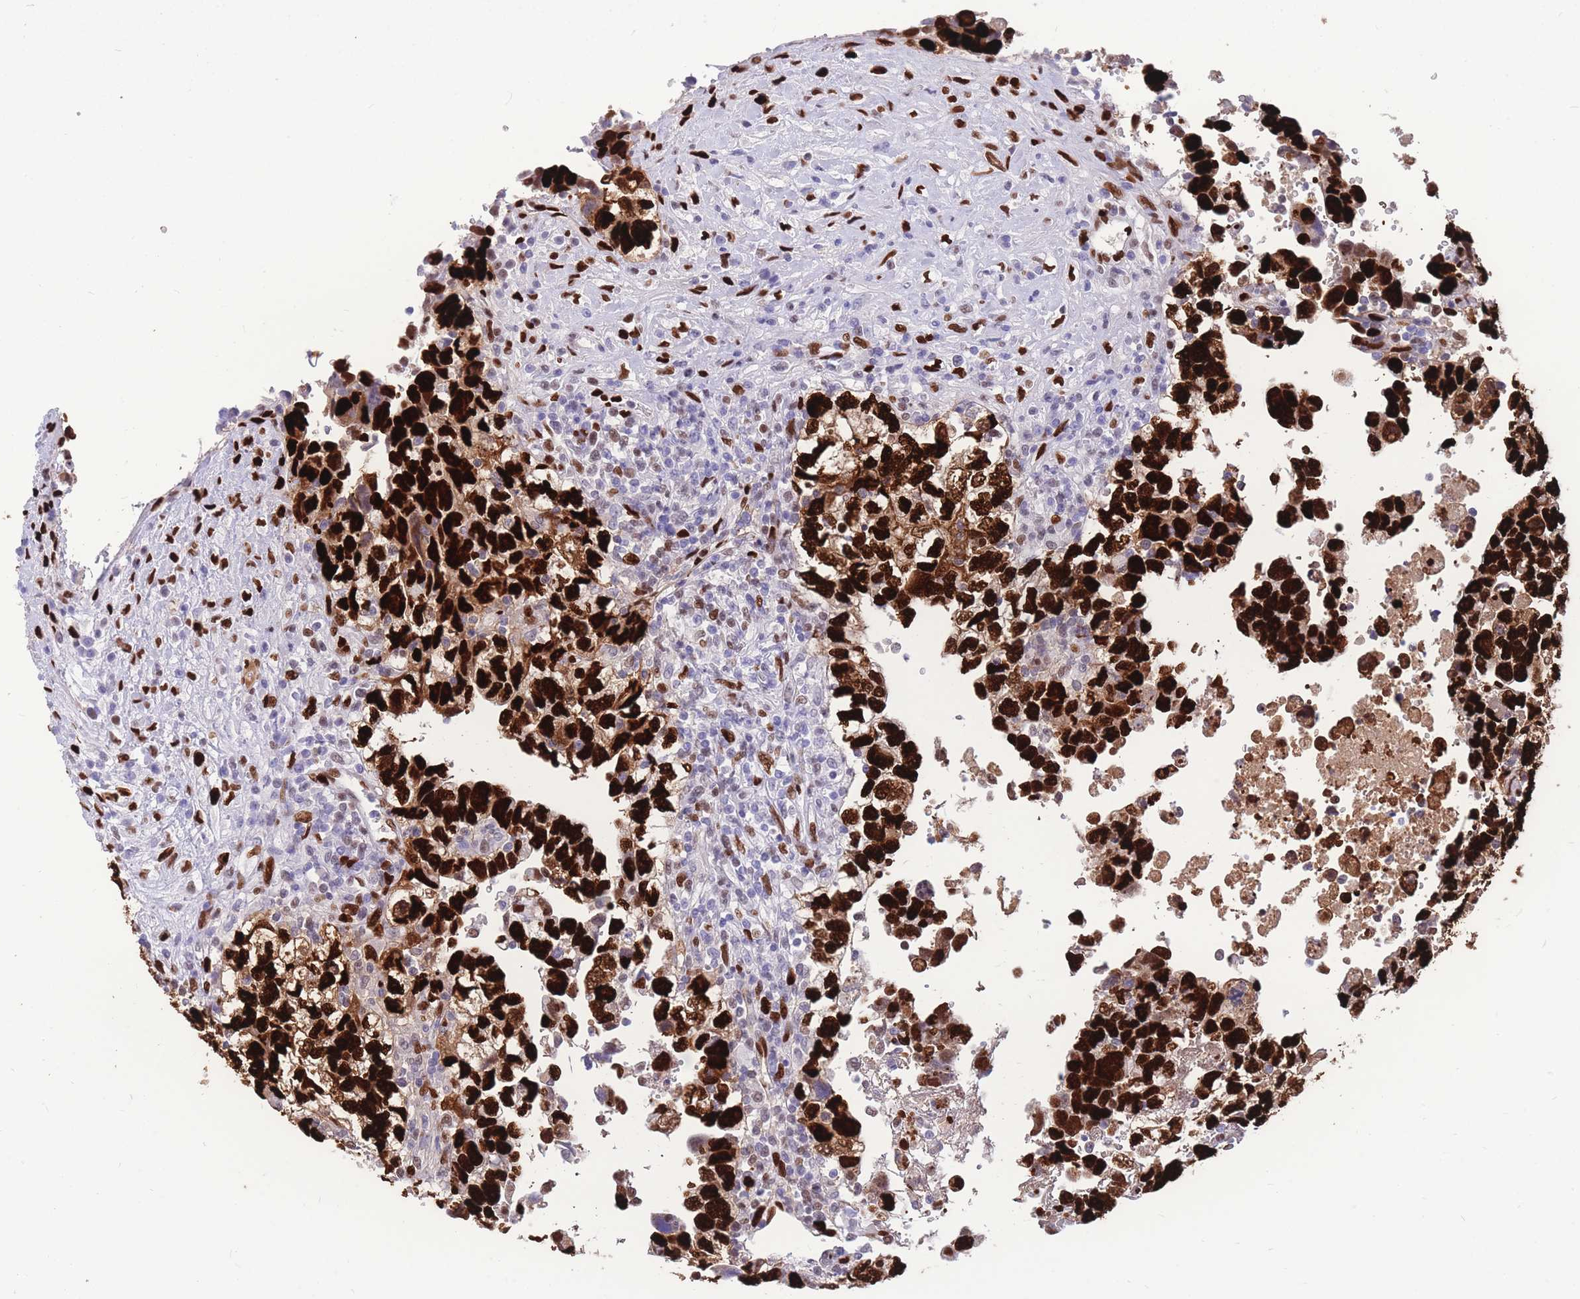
{"staining": {"intensity": "strong", "quantity": ">75%", "location": "nuclear"}, "tissue": "testis cancer", "cell_type": "Tumor cells", "image_type": "cancer", "snomed": [{"axis": "morphology", "description": "Carcinoma, Embryonal, NOS"}, {"axis": "topography", "description": "Testis"}], "caption": "Embryonal carcinoma (testis) stained with a protein marker reveals strong staining in tumor cells.", "gene": "NASP", "patient": {"sex": "male", "age": 37}}